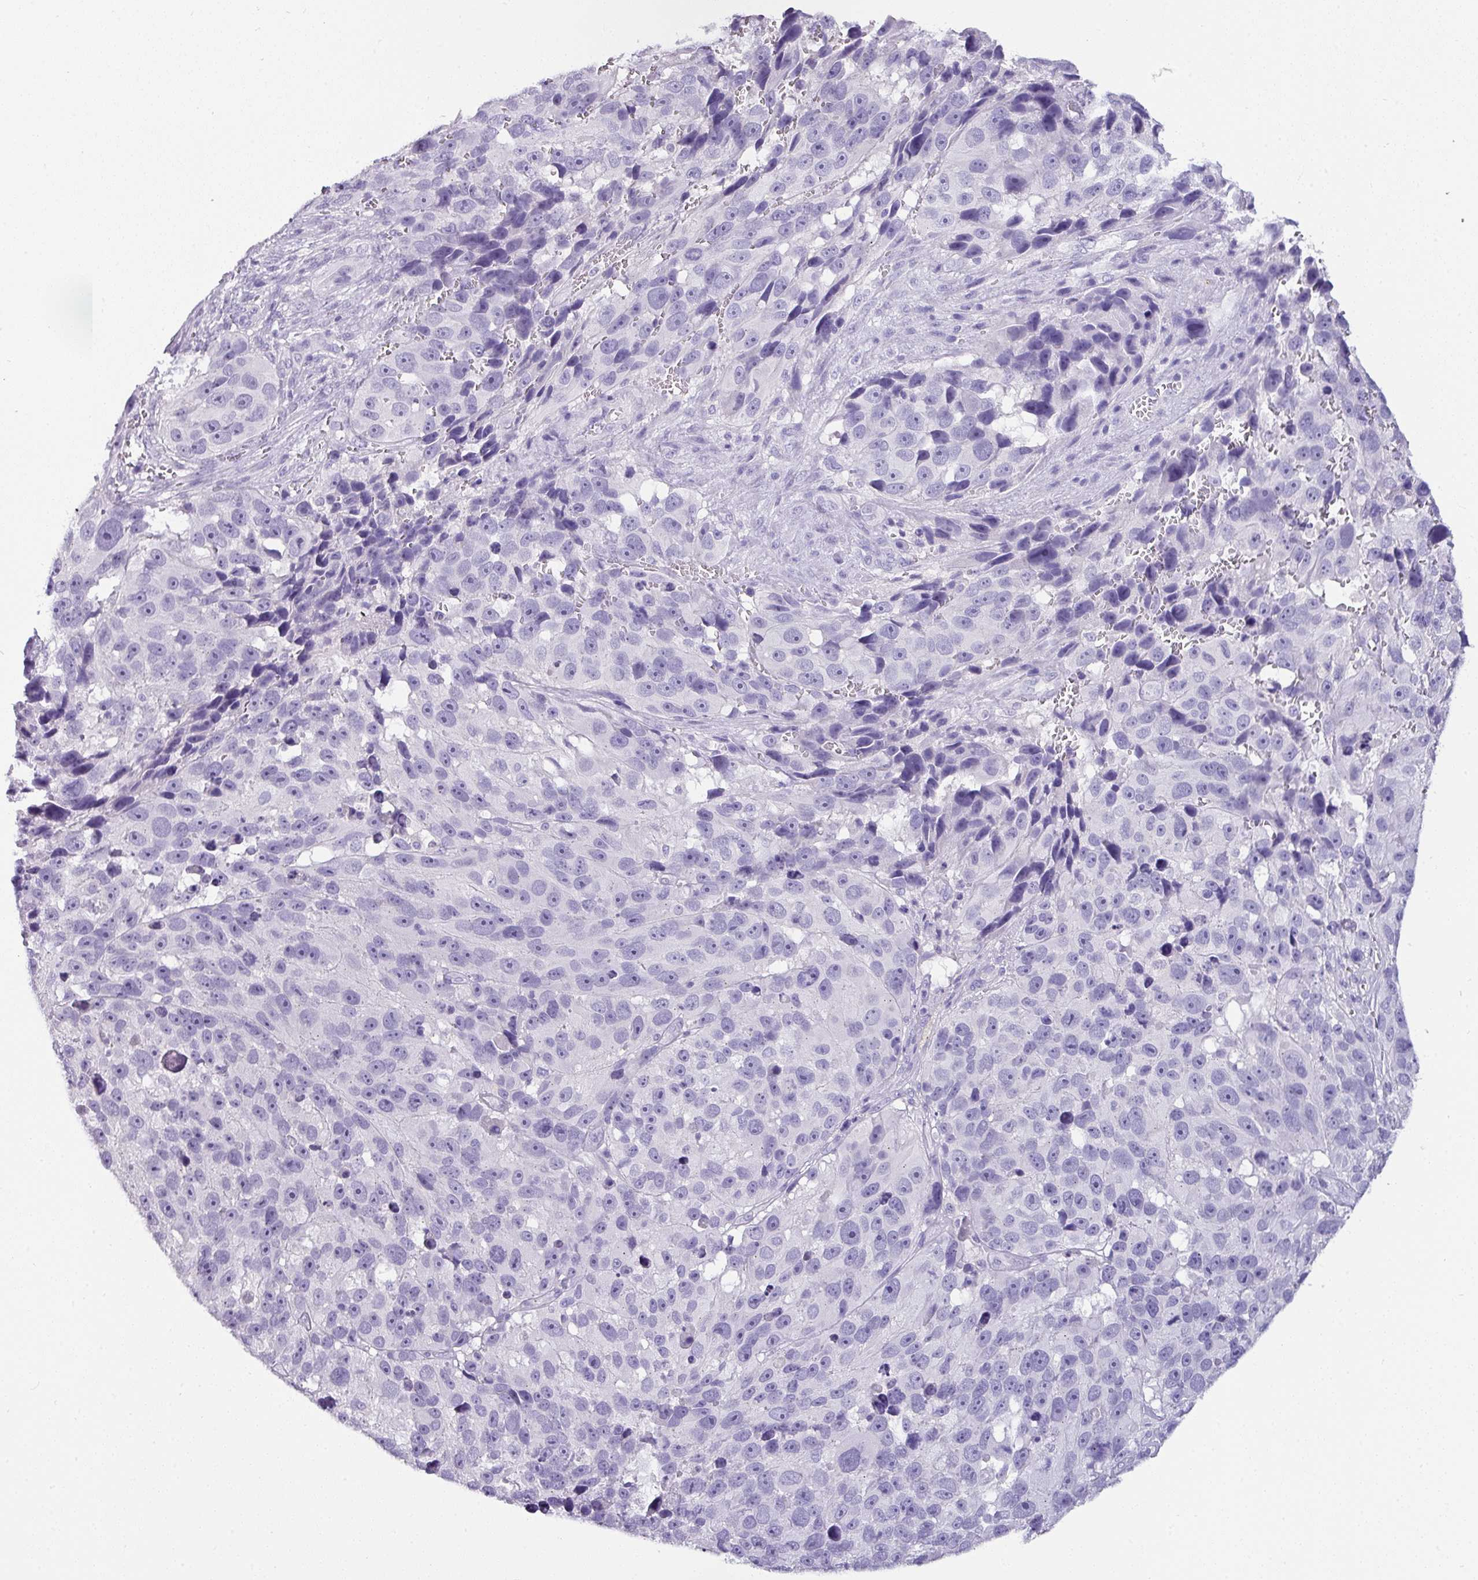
{"staining": {"intensity": "negative", "quantity": "none", "location": "none"}, "tissue": "melanoma", "cell_type": "Tumor cells", "image_type": "cancer", "snomed": [{"axis": "morphology", "description": "Malignant melanoma, NOS"}, {"axis": "topography", "description": "Skin"}], "caption": "Protein analysis of malignant melanoma demonstrates no significant expression in tumor cells.", "gene": "NAPSA", "patient": {"sex": "male", "age": 84}}